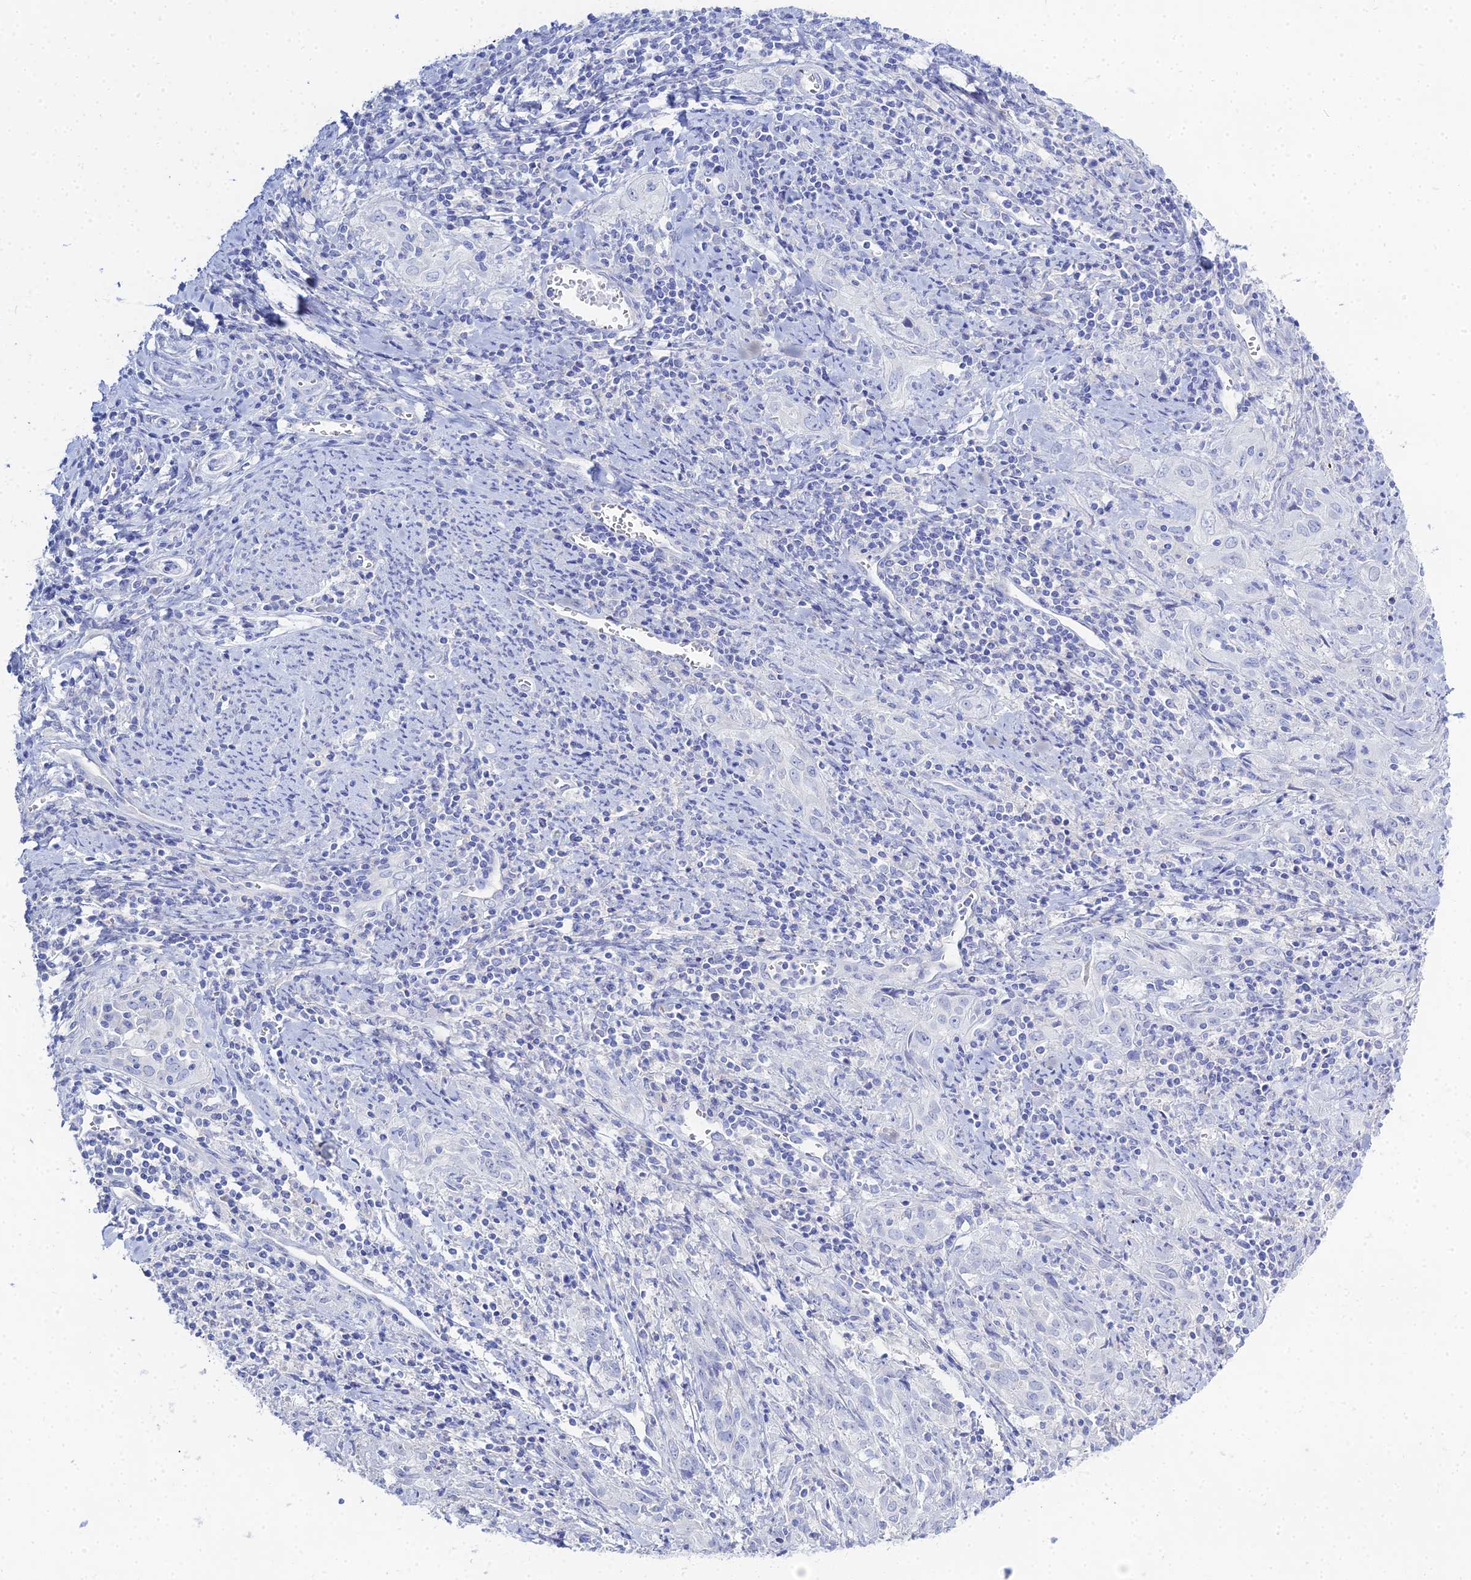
{"staining": {"intensity": "negative", "quantity": "none", "location": "none"}, "tissue": "cervical cancer", "cell_type": "Tumor cells", "image_type": "cancer", "snomed": [{"axis": "morphology", "description": "Squamous cell carcinoma, NOS"}, {"axis": "topography", "description": "Cervix"}], "caption": "An image of human cervical squamous cell carcinoma is negative for staining in tumor cells.", "gene": "DHX34", "patient": {"sex": "female", "age": 57}}